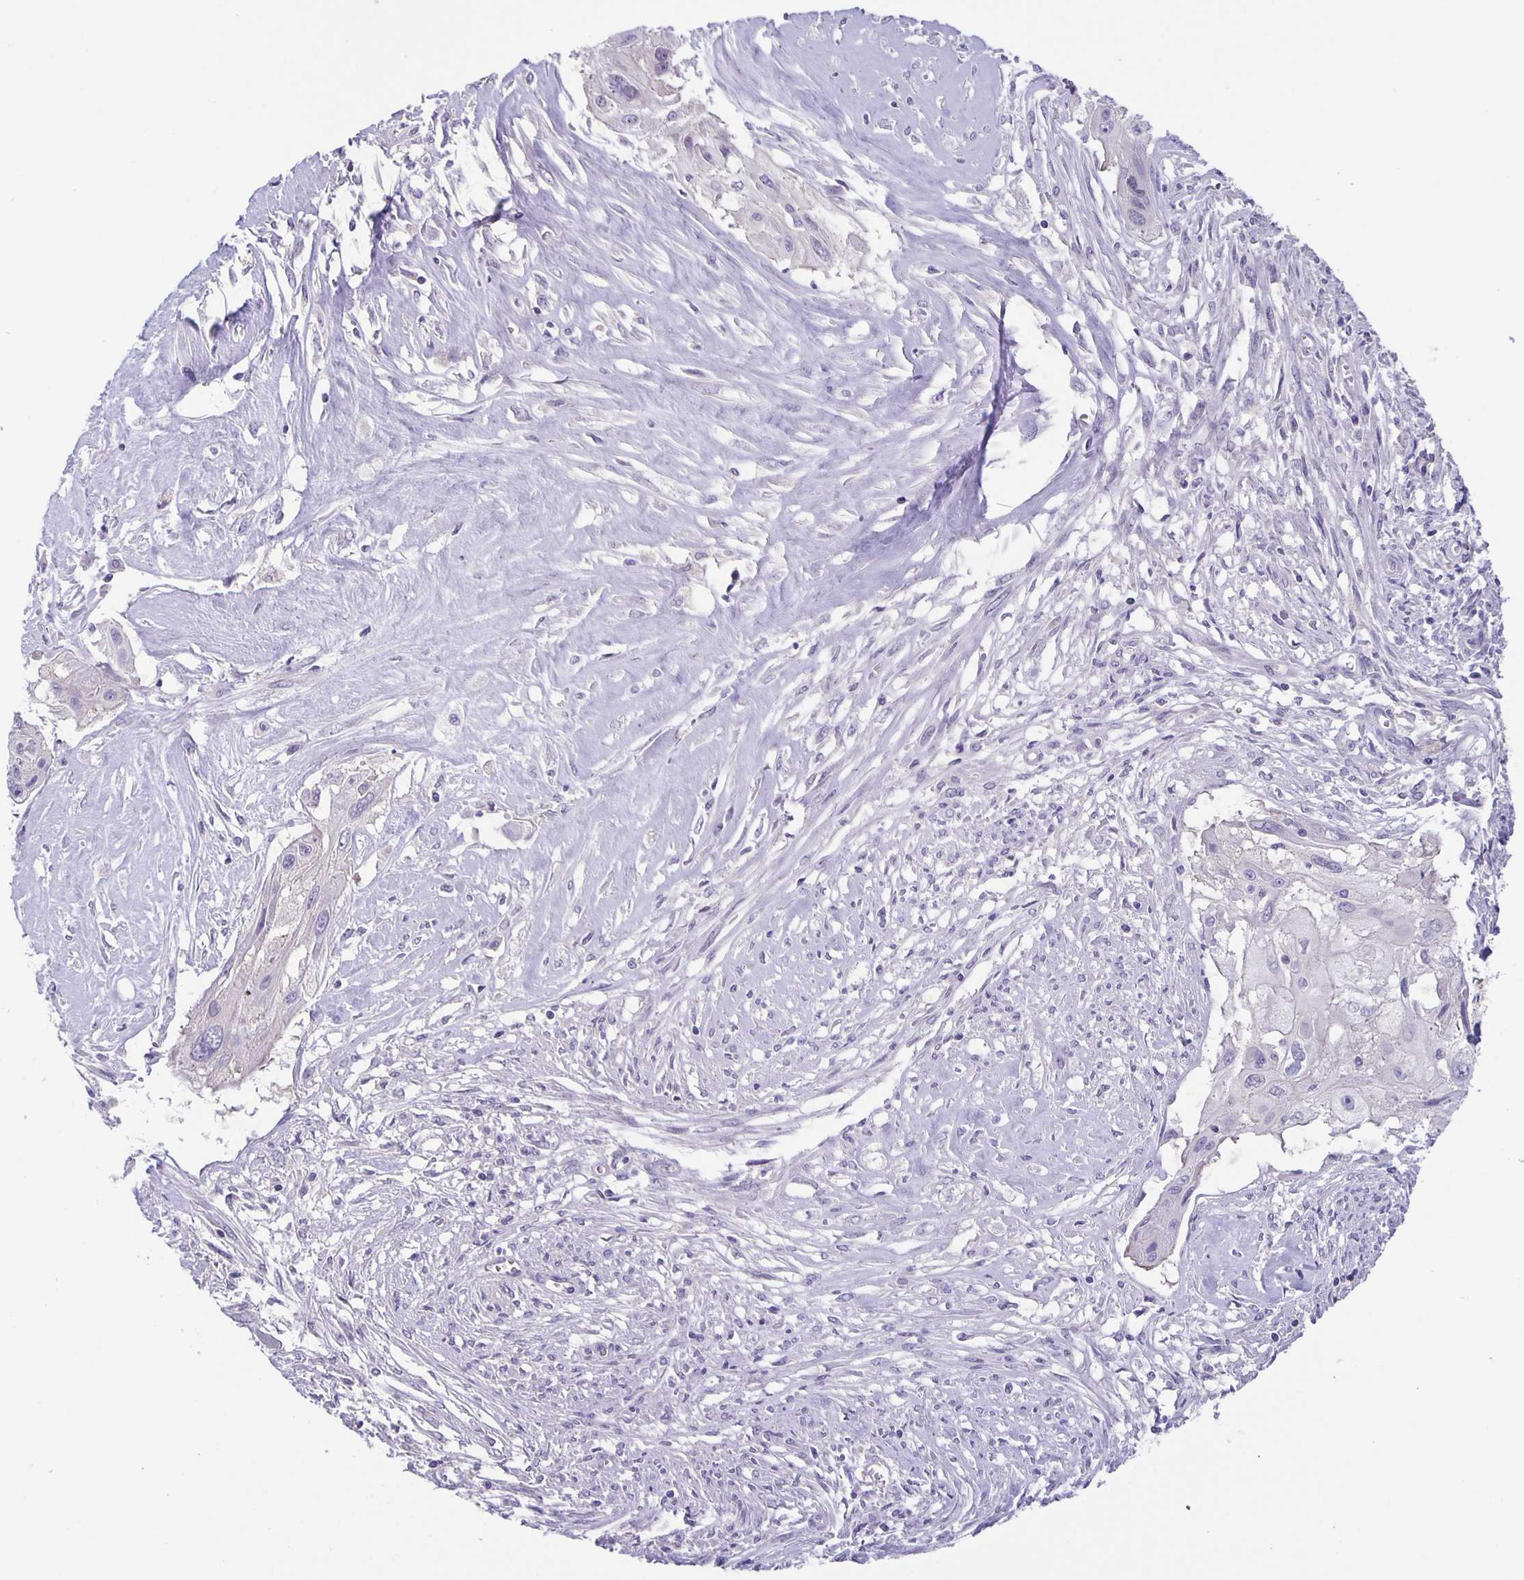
{"staining": {"intensity": "negative", "quantity": "none", "location": "none"}, "tissue": "cervical cancer", "cell_type": "Tumor cells", "image_type": "cancer", "snomed": [{"axis": "morphology", "description": "Squamous cell carcinoma, NOS"}, {"axis": "topography", "description": "Cervix"}], "caption": "This is an IHC photomicrograph of cervical cancer (squamous cell carcinoma). There is no expression in tumor cells.", "gene": "PTPN3", "patient": {"sex": "female", "age": 49}}